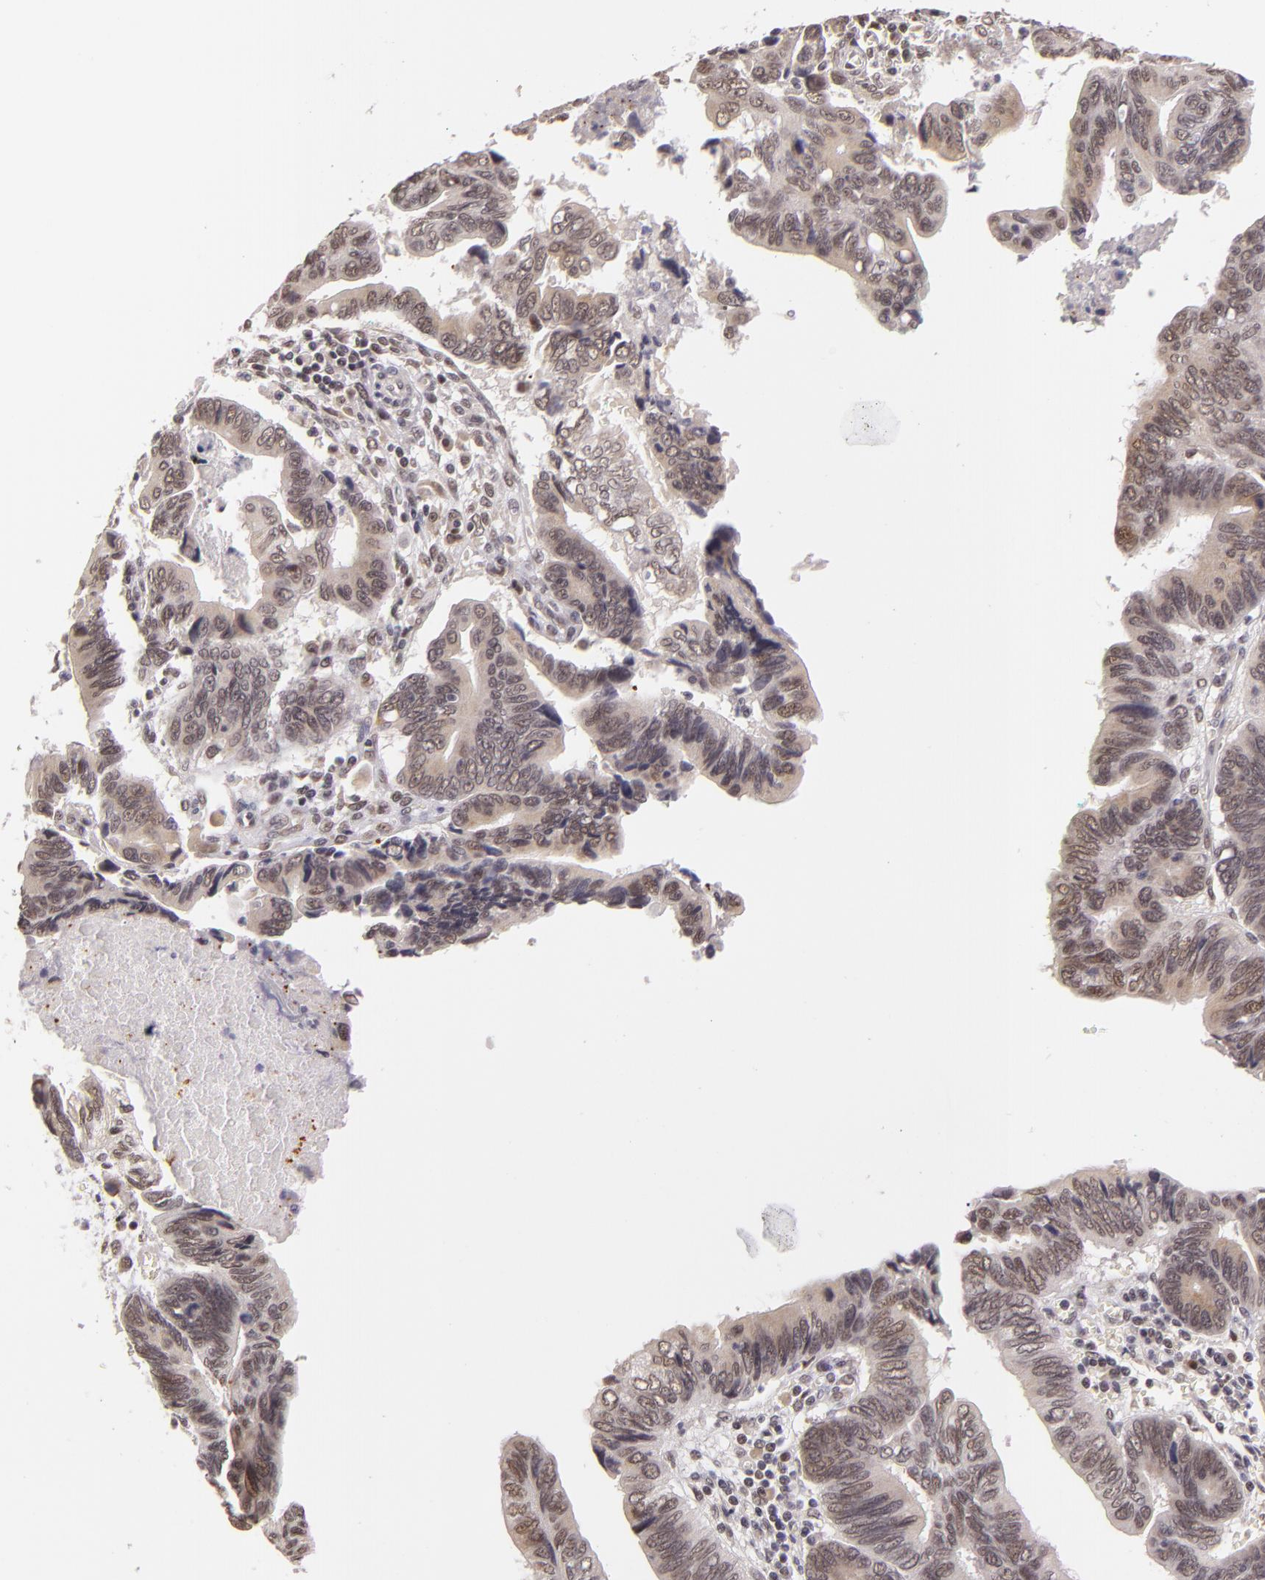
{"staining": {"intensity": "weak", "quantity": "25%-75%", "location": "cytoplasmic/membranous,nuclear"}, "tissue": "pancreatic cancer", "cell_type": "Tumor cells", "image_type": "cancer", "snomed": [{"axis": "morphology", "description": "Adenocarcinoma, NOS"}, {"axis": "topography", "description": "Pancreas"}], "caption": "Human adenocarcinoma (pancreatic) stained with a protein marker reveals weak staining in tumor cells.", "gene": "ALX1", "patient": {"sex": "female", "age": 70}}